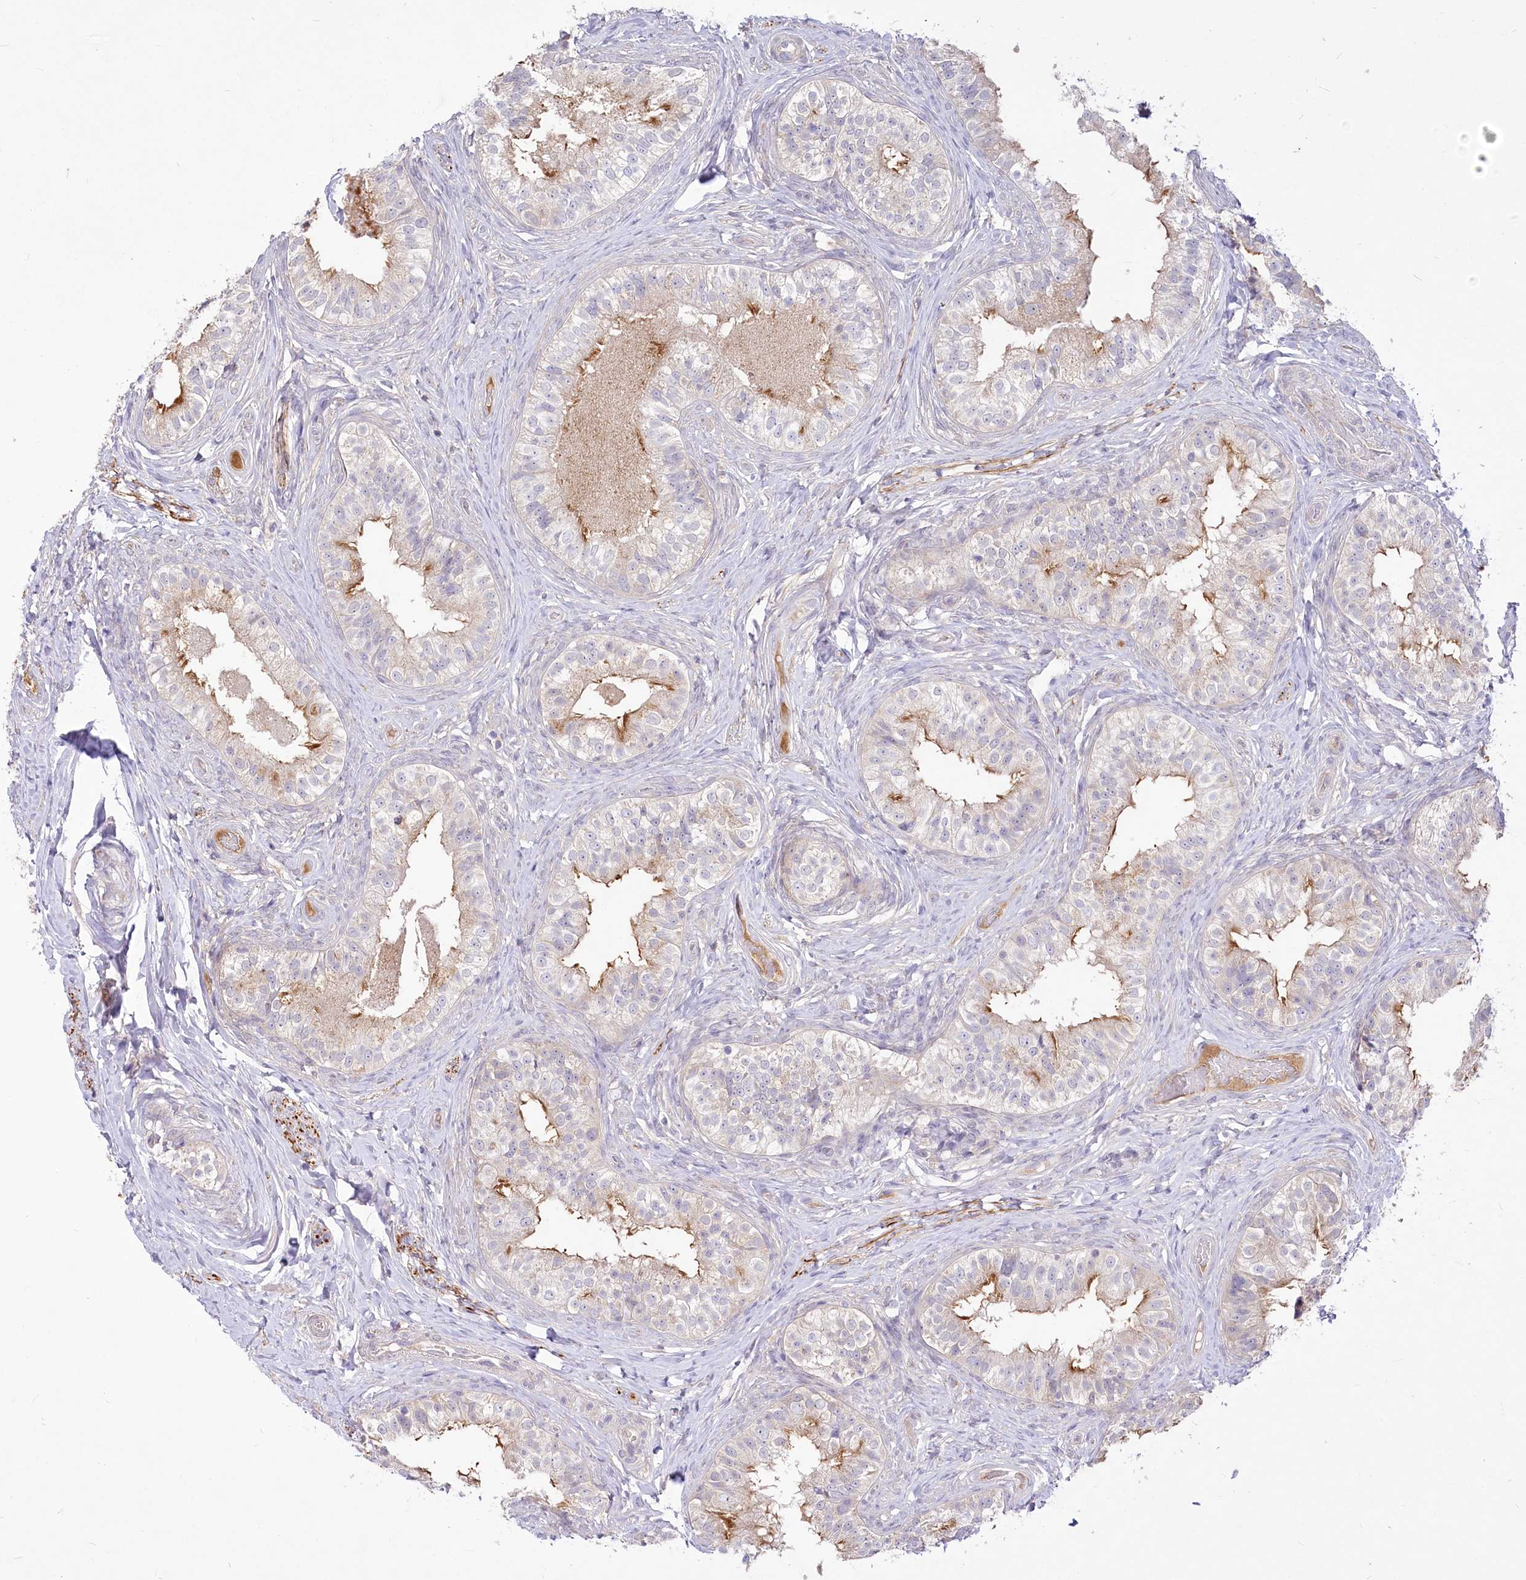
{"staining": {"intensity": "moderate", "quantity": "<25%", "location": "cytoplasmic/membranous"}, "tissue": "epididymis", "cell_type": "Glandular cells", "image_type": "normal", "snomed": [{"axis": "morphology", "description": "Normal tissue, NOS"}, {"axis": "topography", "description": "Epididymis"}], "caption": "This is a histology image of IHC staining of normal epididymis, which shows moderate staining in the cytoplasmic/membranous of glandular cells.", "gene": "EFHC2", "patient": {"sex": "male", "age": 49}}